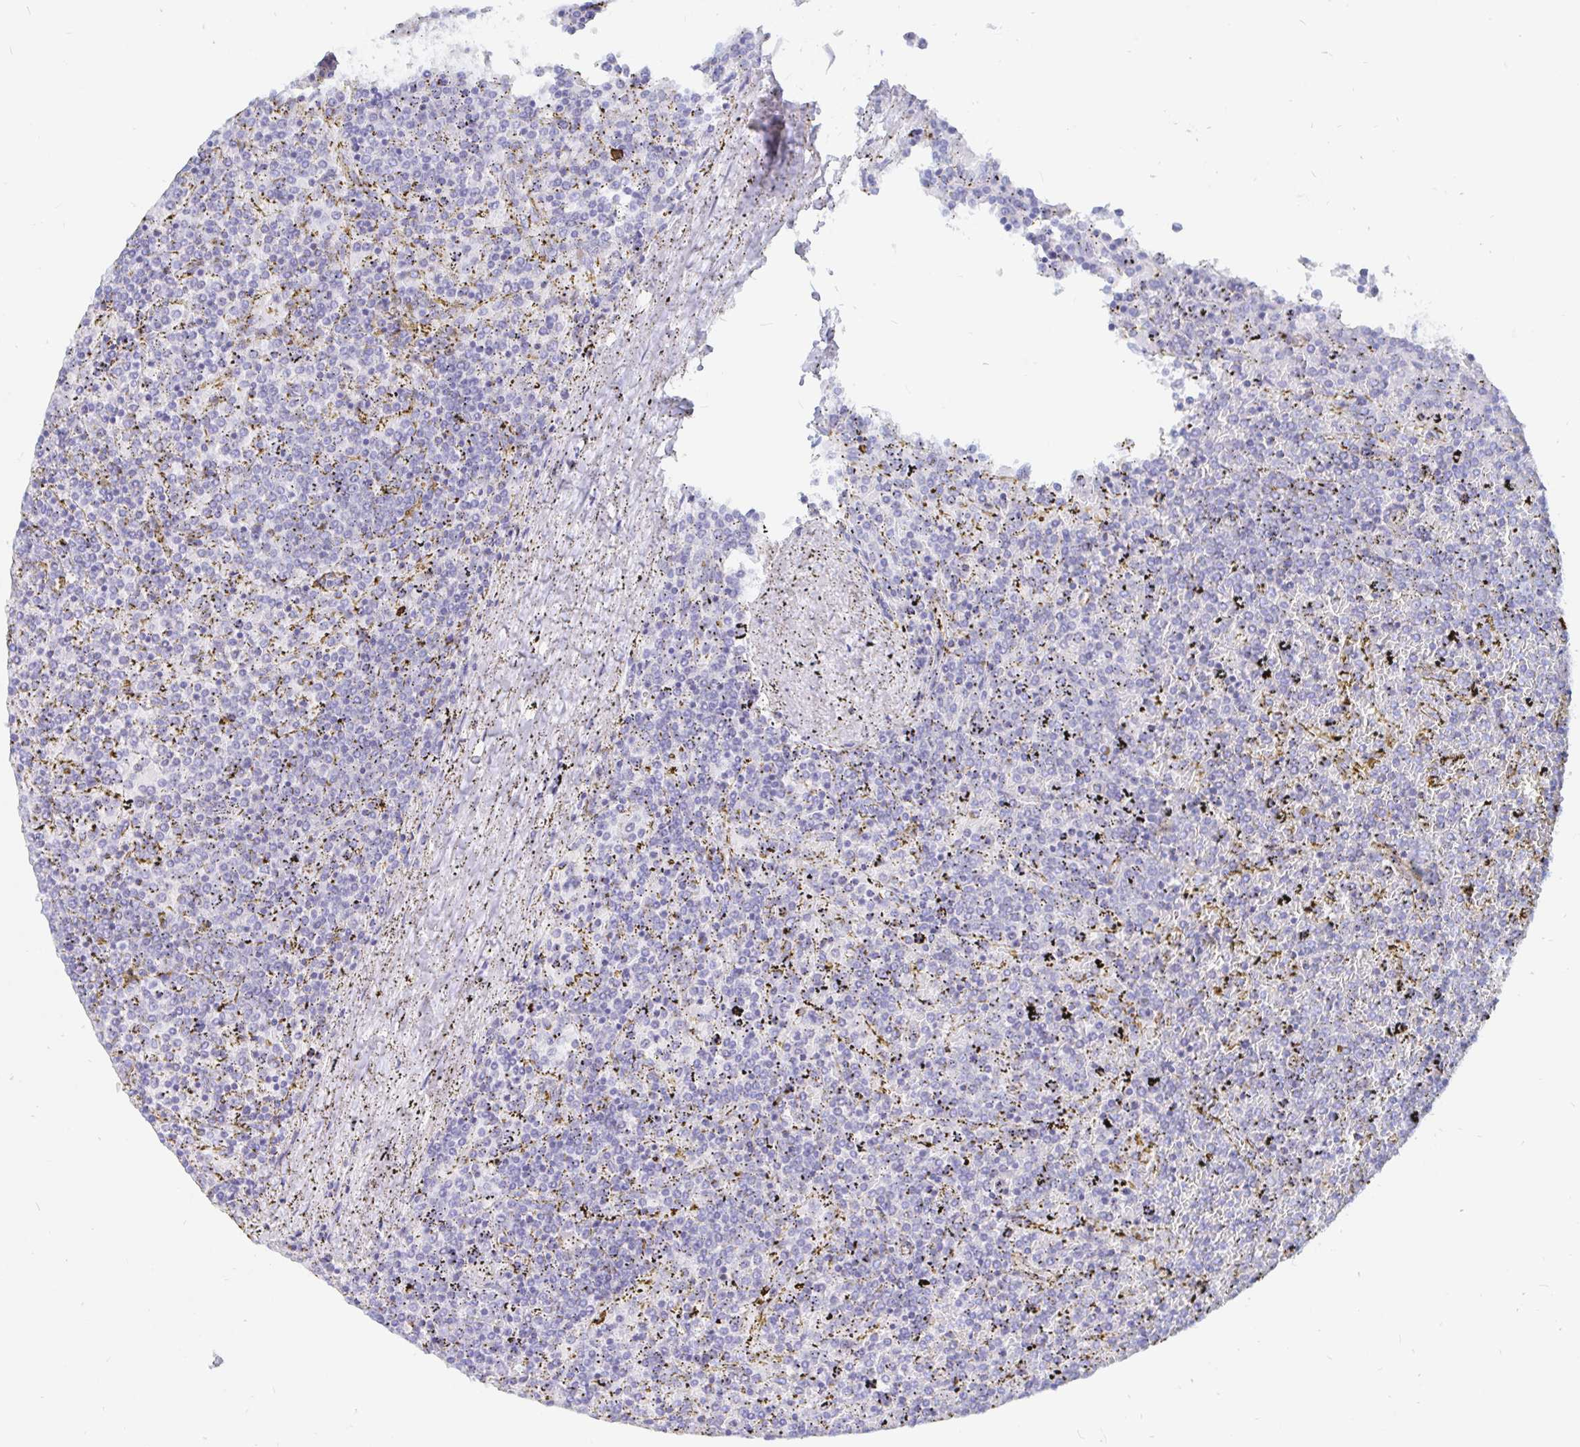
{"staining": {"intensity": "negative", "quantity": "none", "location": "none"}, "tissue": "lymphoma", "cell_type": "Tumor cells", "image_type": "cancer", "snomed": [{"axis": "morphology", "description": "Malignant lymphoma, non-Hodgkin's type, Low grade"}, {"axis": "topography", "description": "Spleen"}], "caption": "Image shows no significant protein staining in tumor cells of malignant lymphoma, non-Hodgkin's type (low-grade).", "gene": "COX16", "patient": {"sex": "female", "age": 77}}